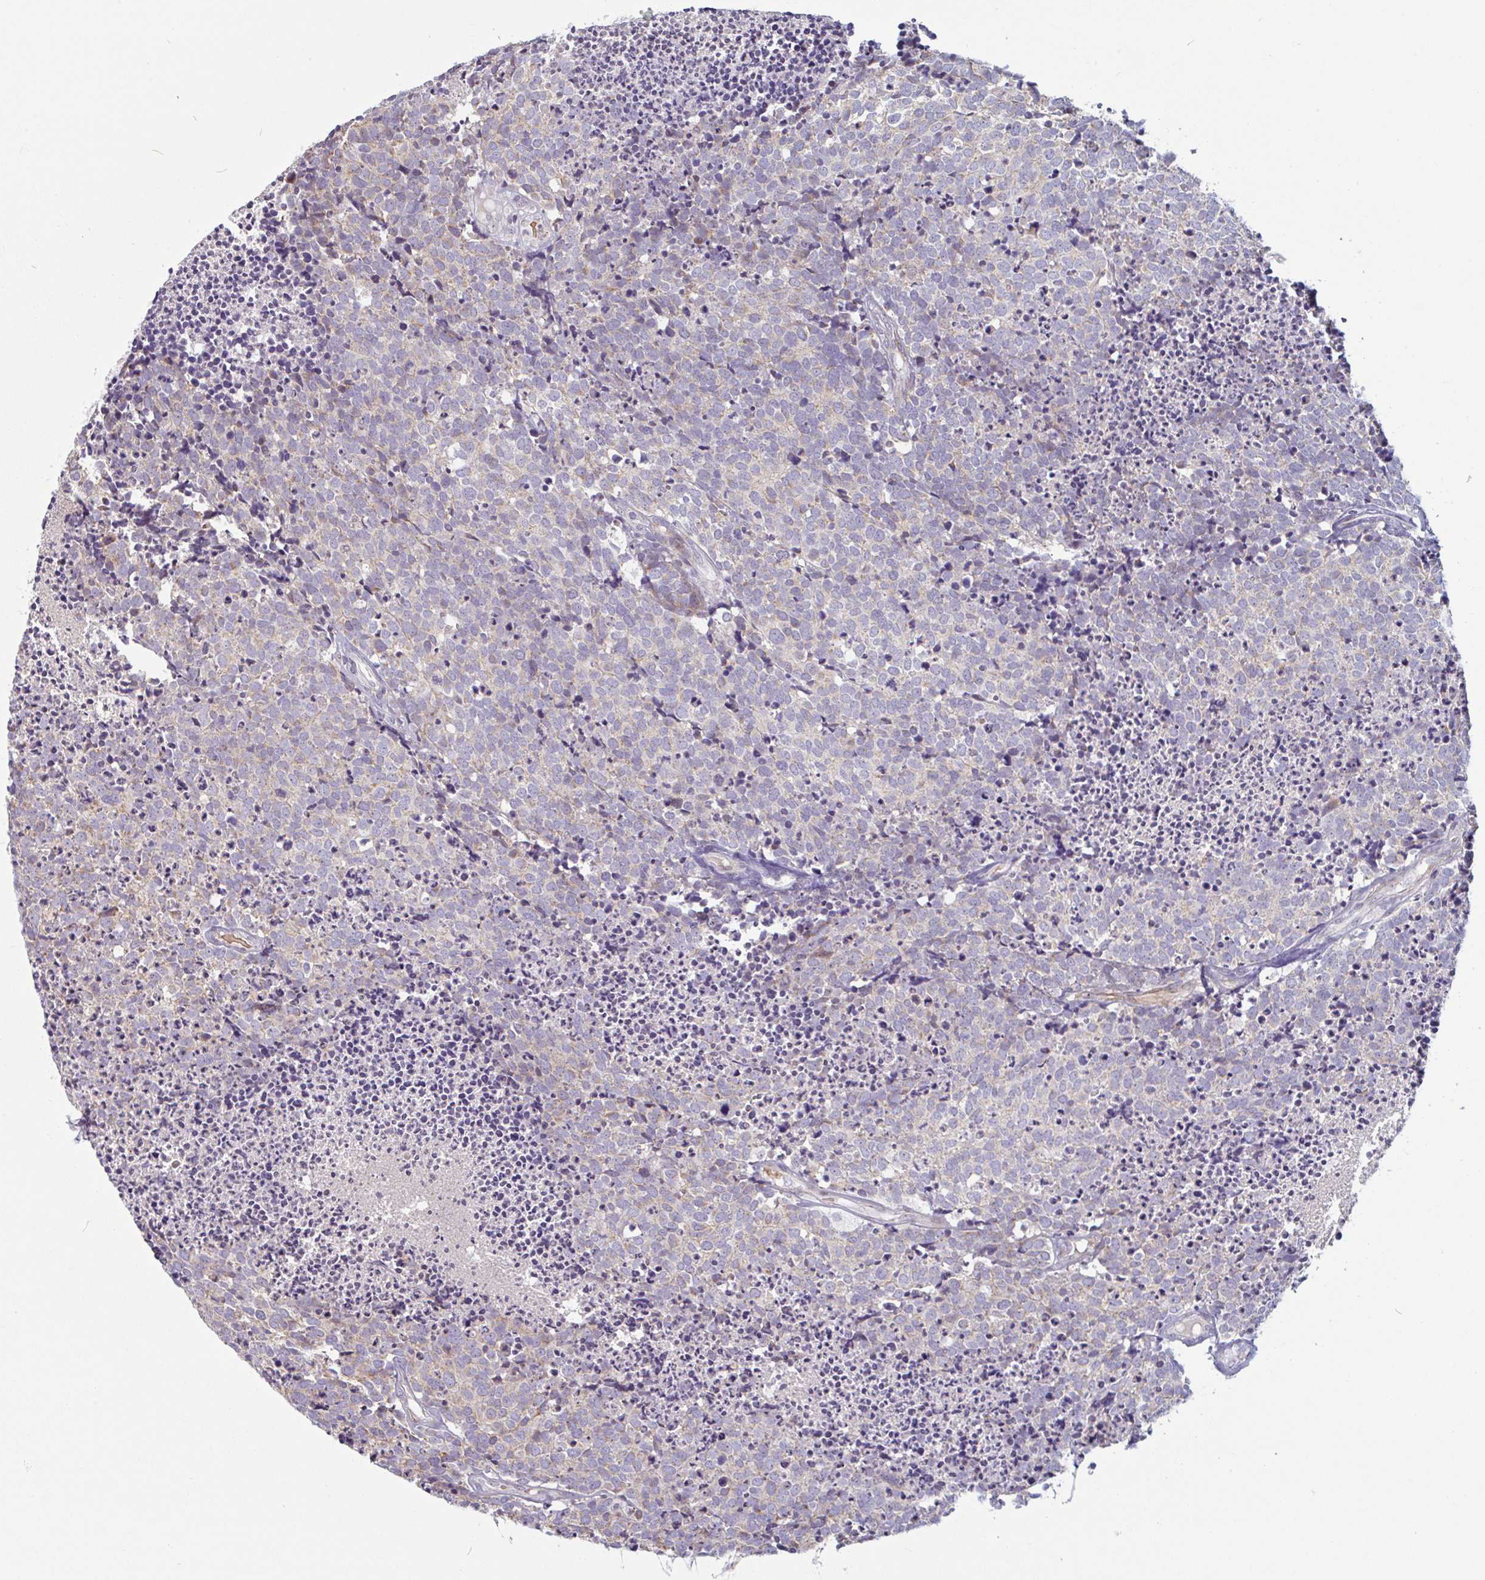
{"staining": {"intensity": "weak", "quantity": "<25%", "location": "cytoplasmic/membranous"}, "tissue": "carcinoid", "cell_type": "Tumor cells", "image_type": "cancer", "snomed": [{"axis": "morphology", "description": "Carcinoid, malignant, NOS"}, {"axis": "topography", "description": "Skin"}], "caption": "This micrograph is of carcinoid stained with IHC to label a protein in brown with the nuclei are counter-stained blue. There is no staining in tumor cells.", "gene": "TMEM119", "patient": {"sex": "female", "age": 79}}